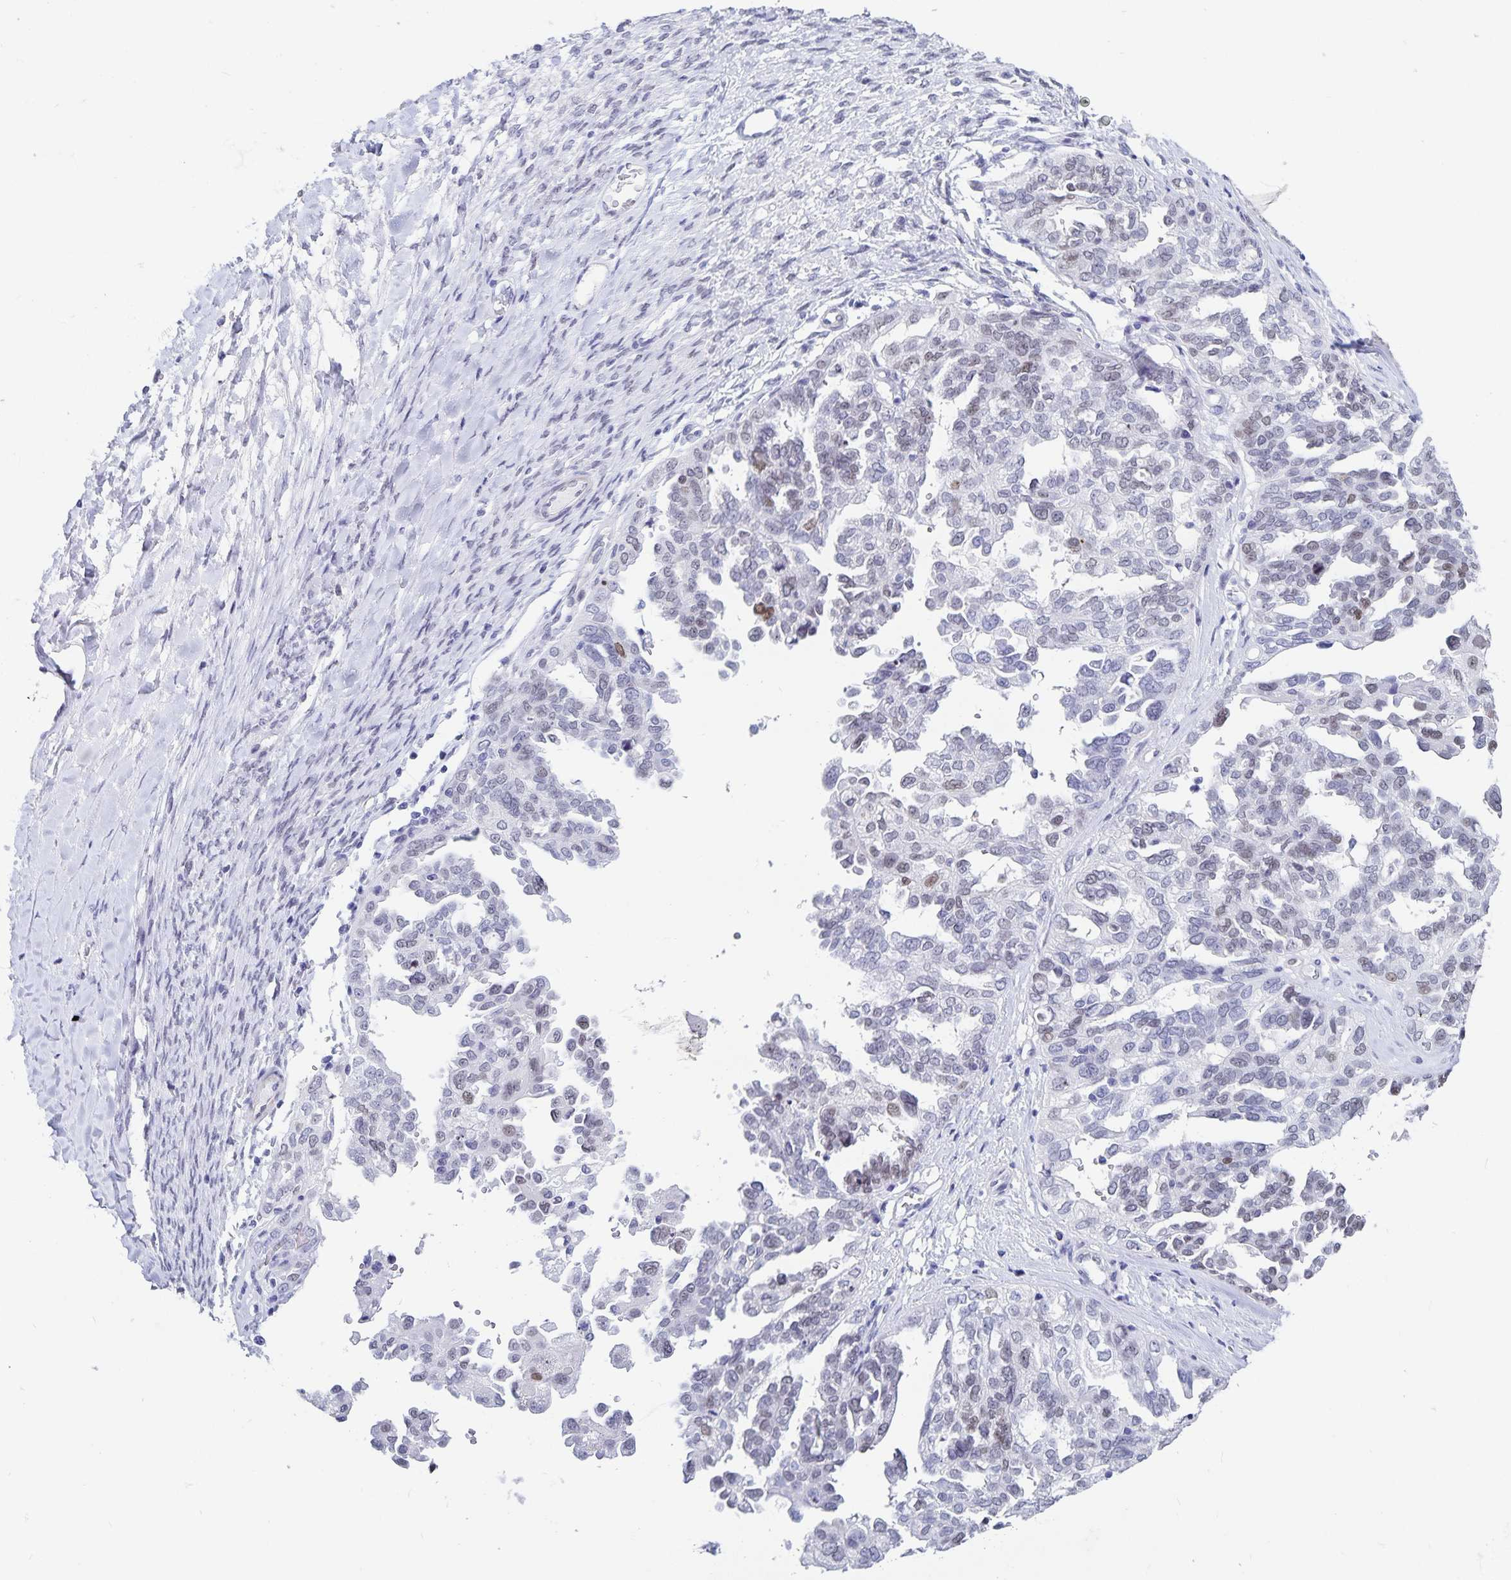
{"staining": {"intensity": "weak", "quantity": "<25%", "location": "nuclear"}, "tissue": "ovarian cancer", "cell_type": "Tumor cells", "image_type": "cancer", "snomed": [{"axis": "morphology", "description": "Cystadenocarcinoma, serous, NOS"}, {"axis": "topography", "description": "Ovary"}], "caption": "Ovarian cancer stained for a protein using immunohistochemistry (IHC) exhibits no expression tumor cells.", "gene": "HMGB3", "patient": {"sex": "female", "age": 53}}